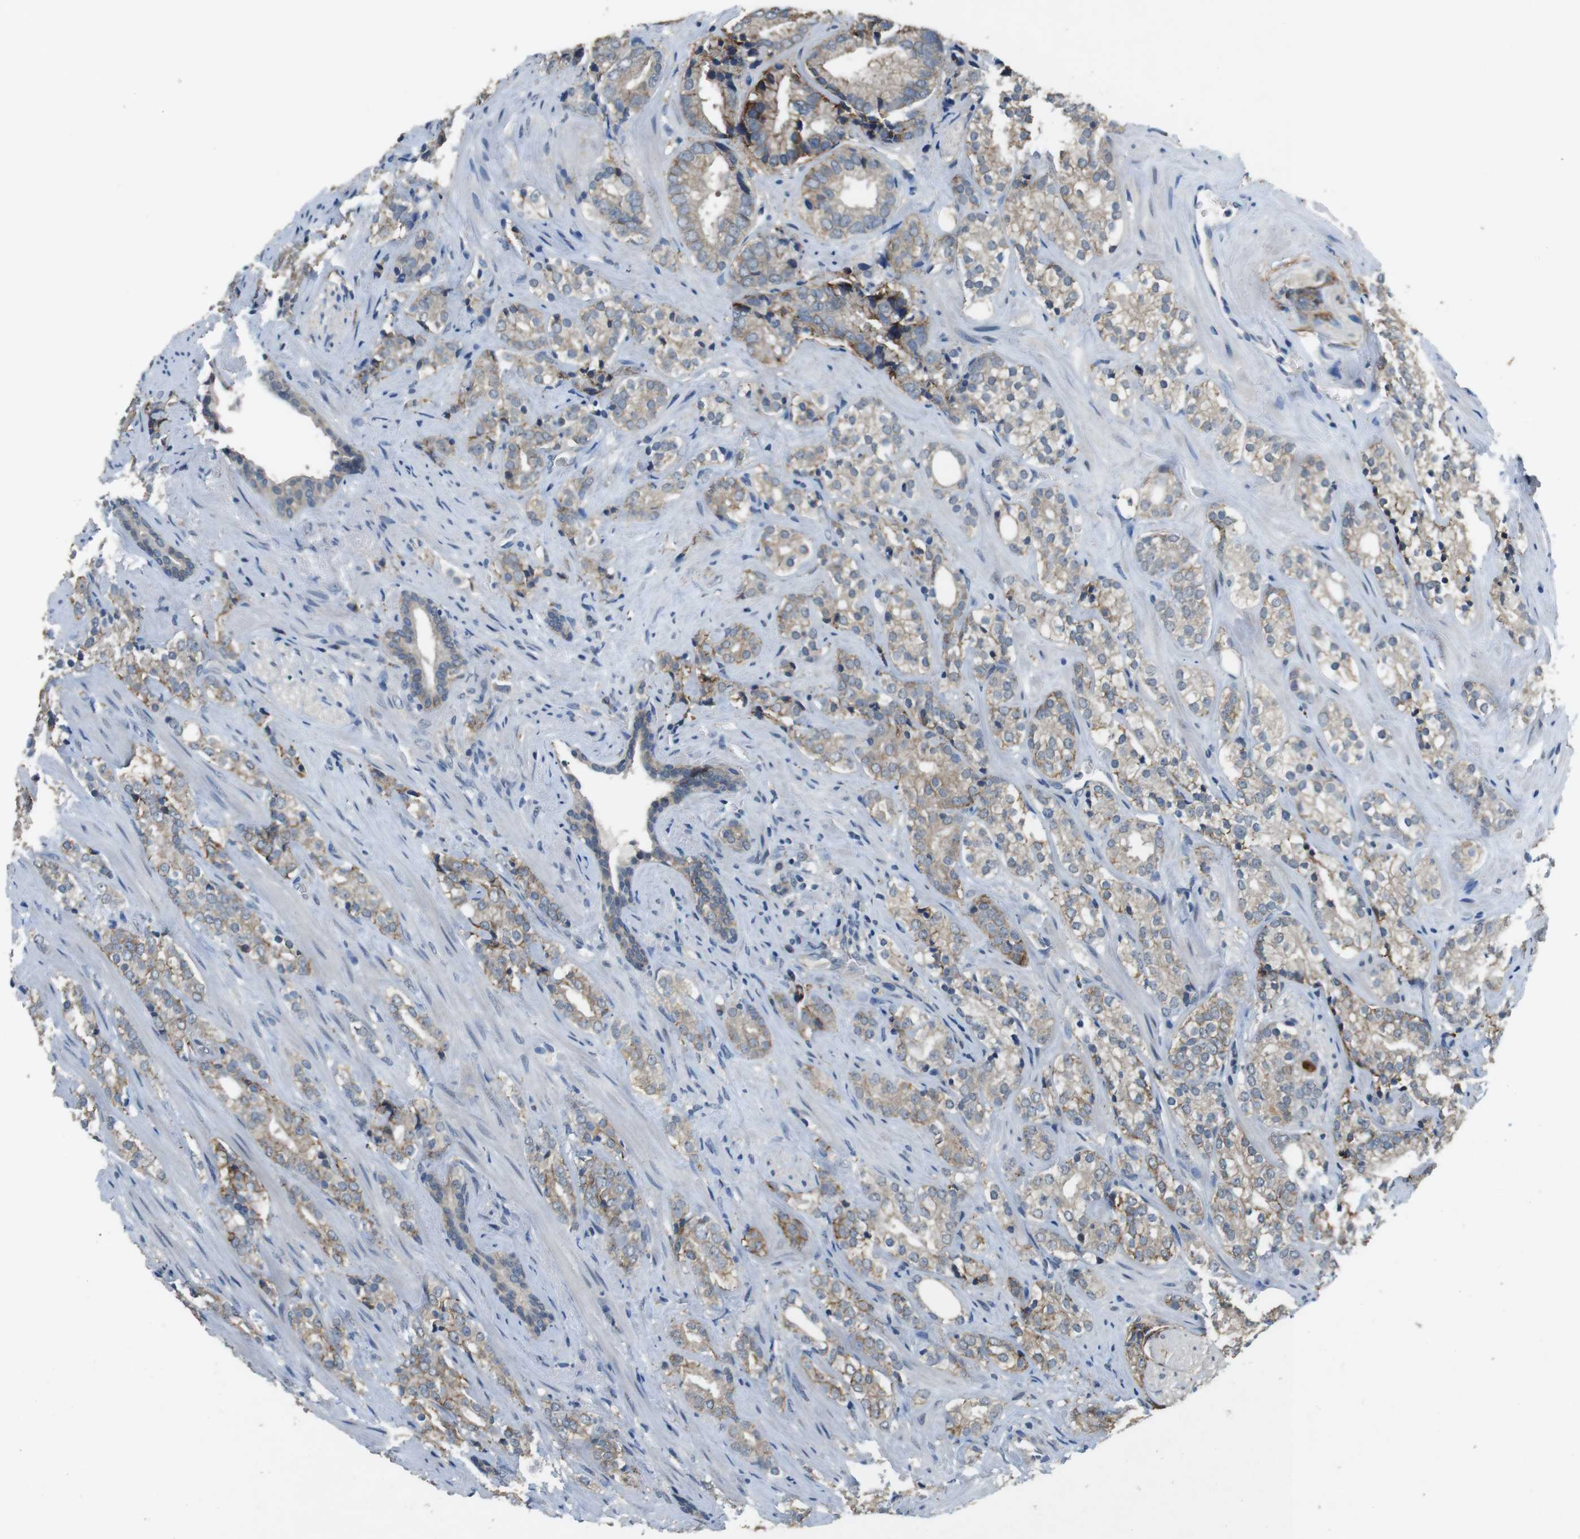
{"staining": {"intensity": "weak", "quantity": ">75%", "location": "cytoplasmic/membranous"}, "tissue": "prostate cancer", "cell_type": "Tumor cells", "image_type": "cancer", "snomed": [{"axis": "morphology", "description": "Adenocarcinoma, High grade"}, {"axis": "topography", "description": "Prostate"}], "caption": "The immunohistochemical stain labels weak cytoplasmic/membranous staining in tumor cells of adenocarcinoma (high-grade) (prostate) tissue.", "gene": "CLDN7", "patient": {"sex": "male", "age": 71}}